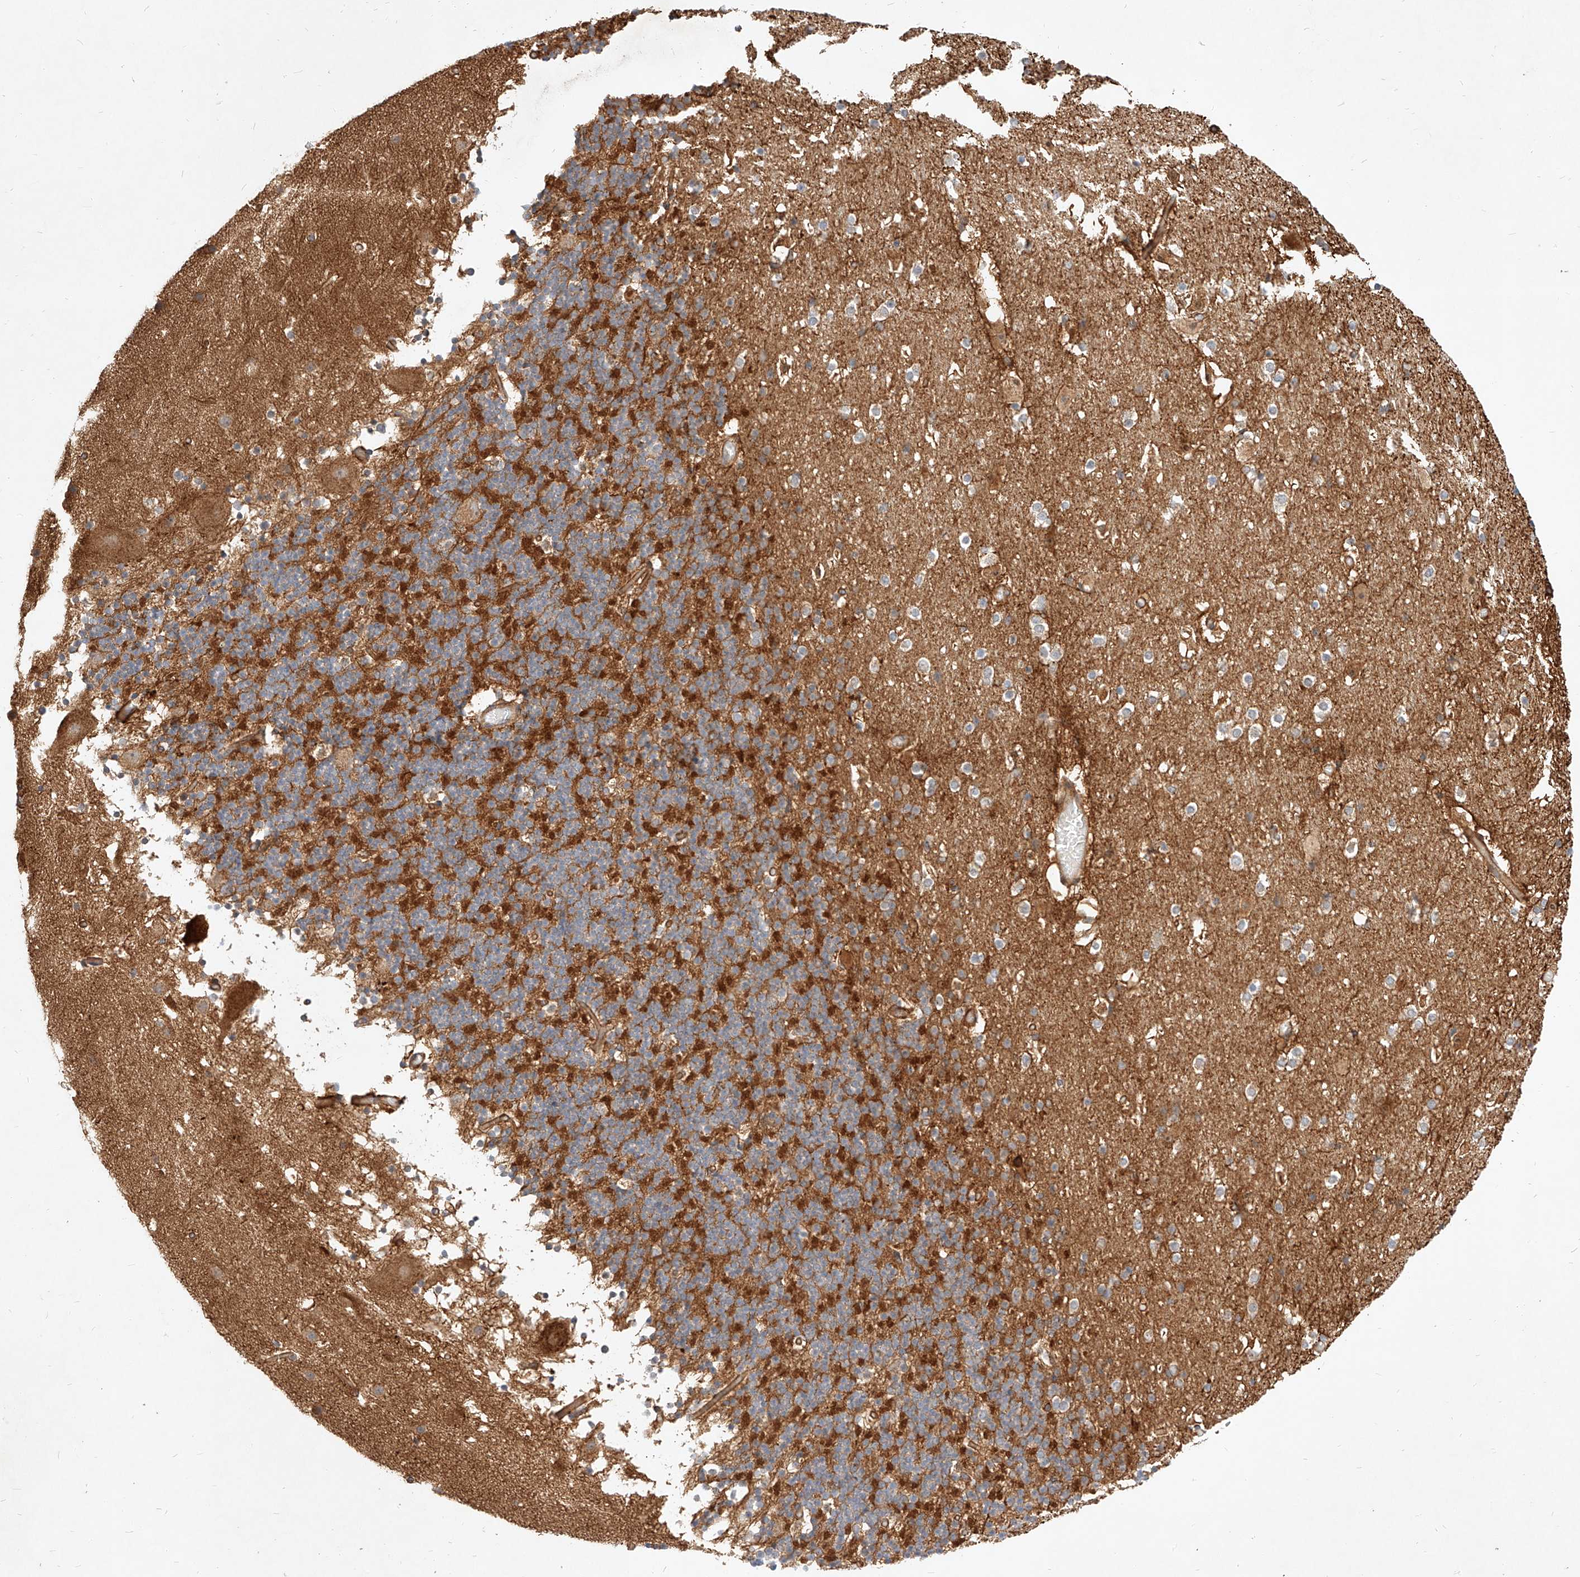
{"staining": {"intensity": "strong", "quantity": "25%-75%", "location": "cytoplasmic/membranous"}, "tissue": "cerebellum", "cell_type": "Cells in granular layer", "image_type": "normal", "snomed": [{"axis": "morphology", "description": "Normal tissue, NOS"}, {"axis": "topography", "description": "Cerebellum"}], "caption": "Benign cerebellum shows strong cytoplasmic/membranous positivity in approximately 25%-75% of cells in granular layer, visualized by immunohistochemistry. Nuclei are stained in blue.", "gene": "NFAM1", "patient": {"sex": "male", "age": 57}}